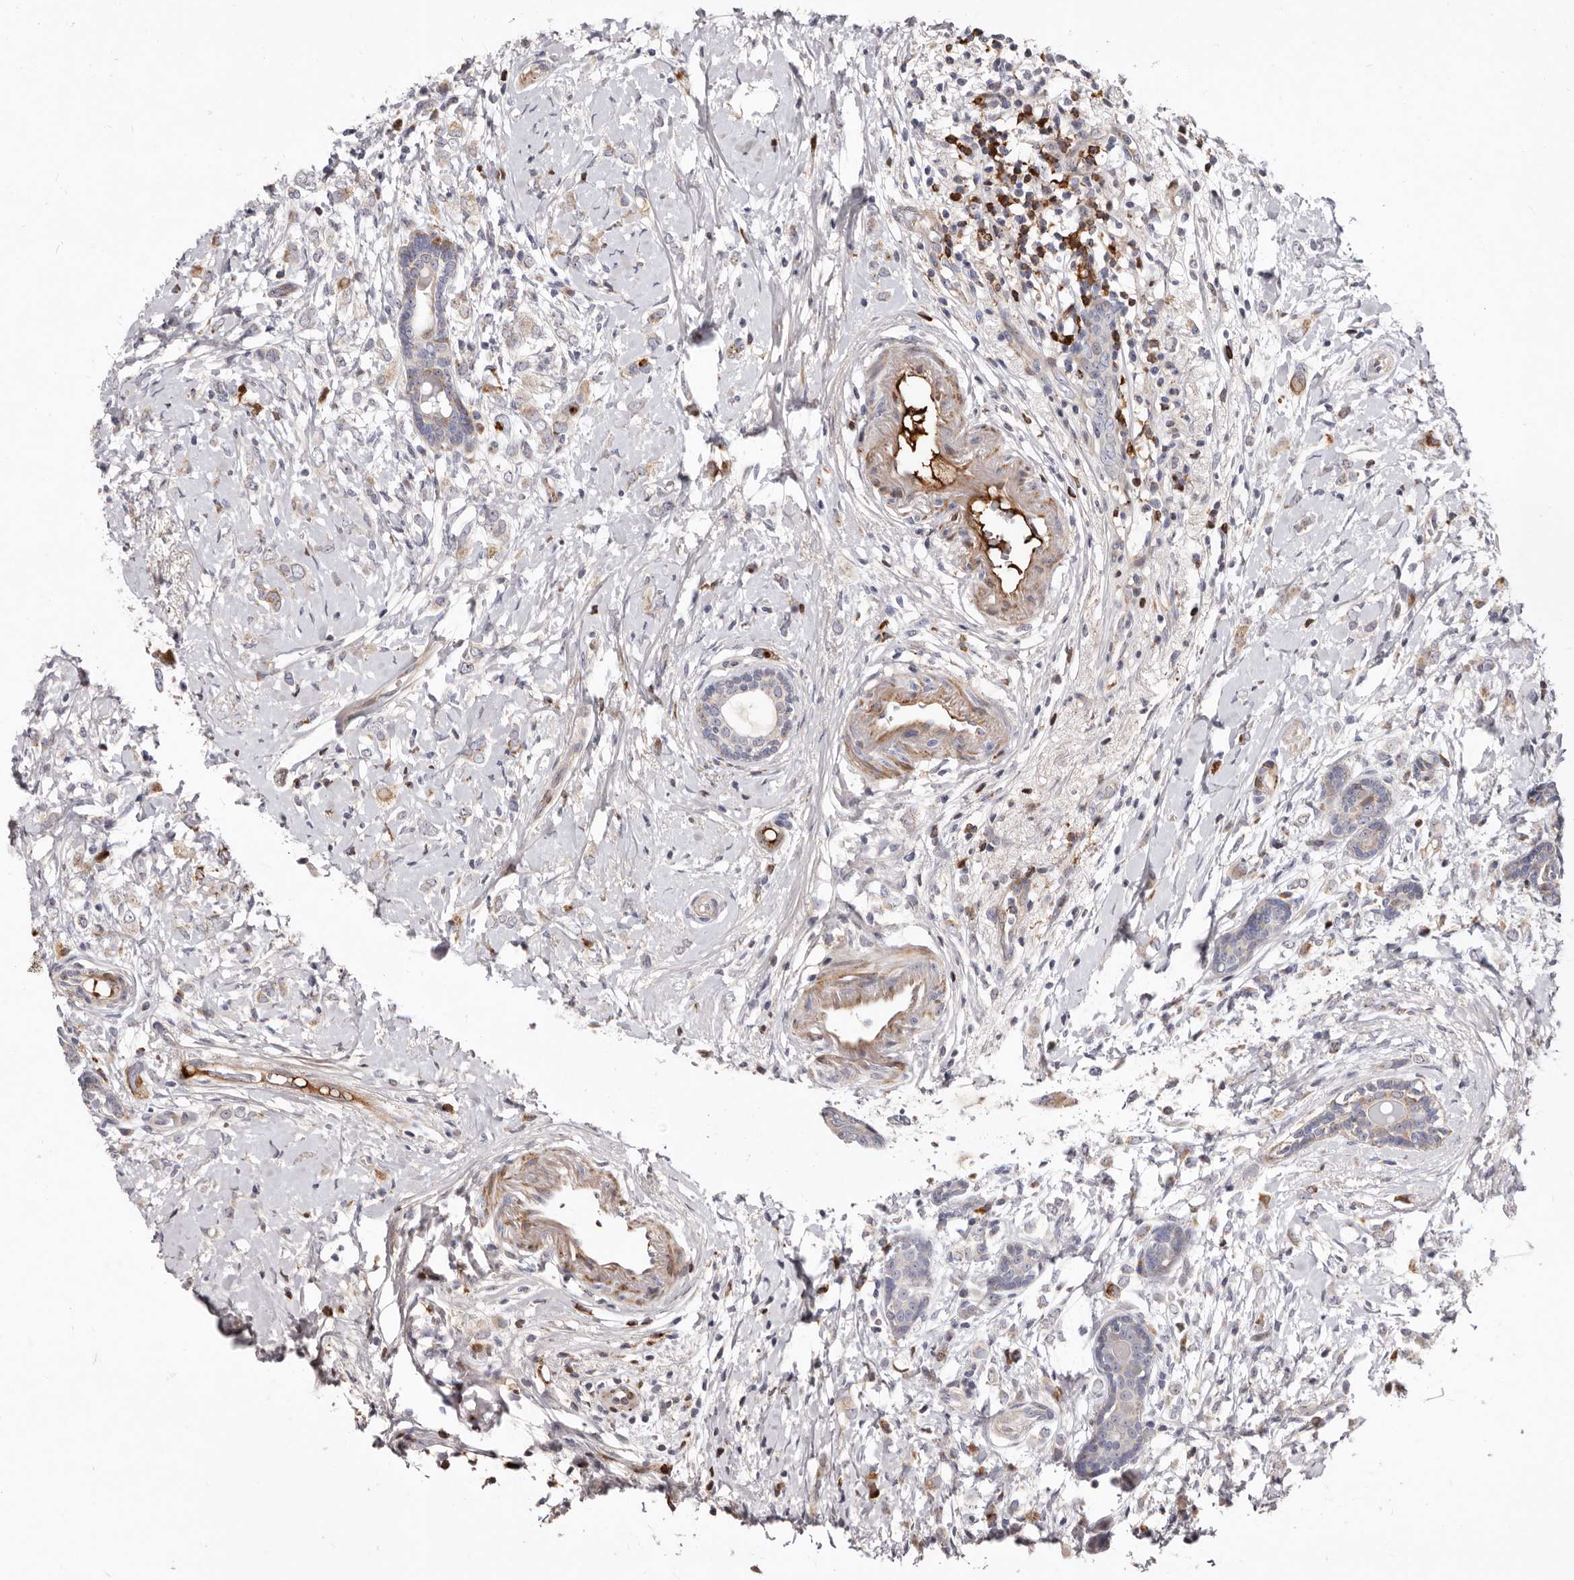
{"staining": {"intensity": "moderate", "quantity": "<25%", "location": "cytoplasmic/membranous"}, "tissue": "breast cancer", "cell_type": "Tumor cells", "image_type": "cancer", "snomed": [{"axis": "morphology", "description": "Normal tissue, NOS"}, {"axis": "morphology", "description": "Lobular carcinoma"}, {"axis": "topography", "description": "Breast"}], "caption": "Breast cancer stained with immunohistochemistry (IHC) demonstrates moderate cytoplasmic/membranous positivity in about <25% of tumor cells. Immunohistochemistry (ihc) stains the protein in brown and the nuclei are stained blue.", "gene": "NUBPL", "patient": {"sex": "female", "age": 47}}